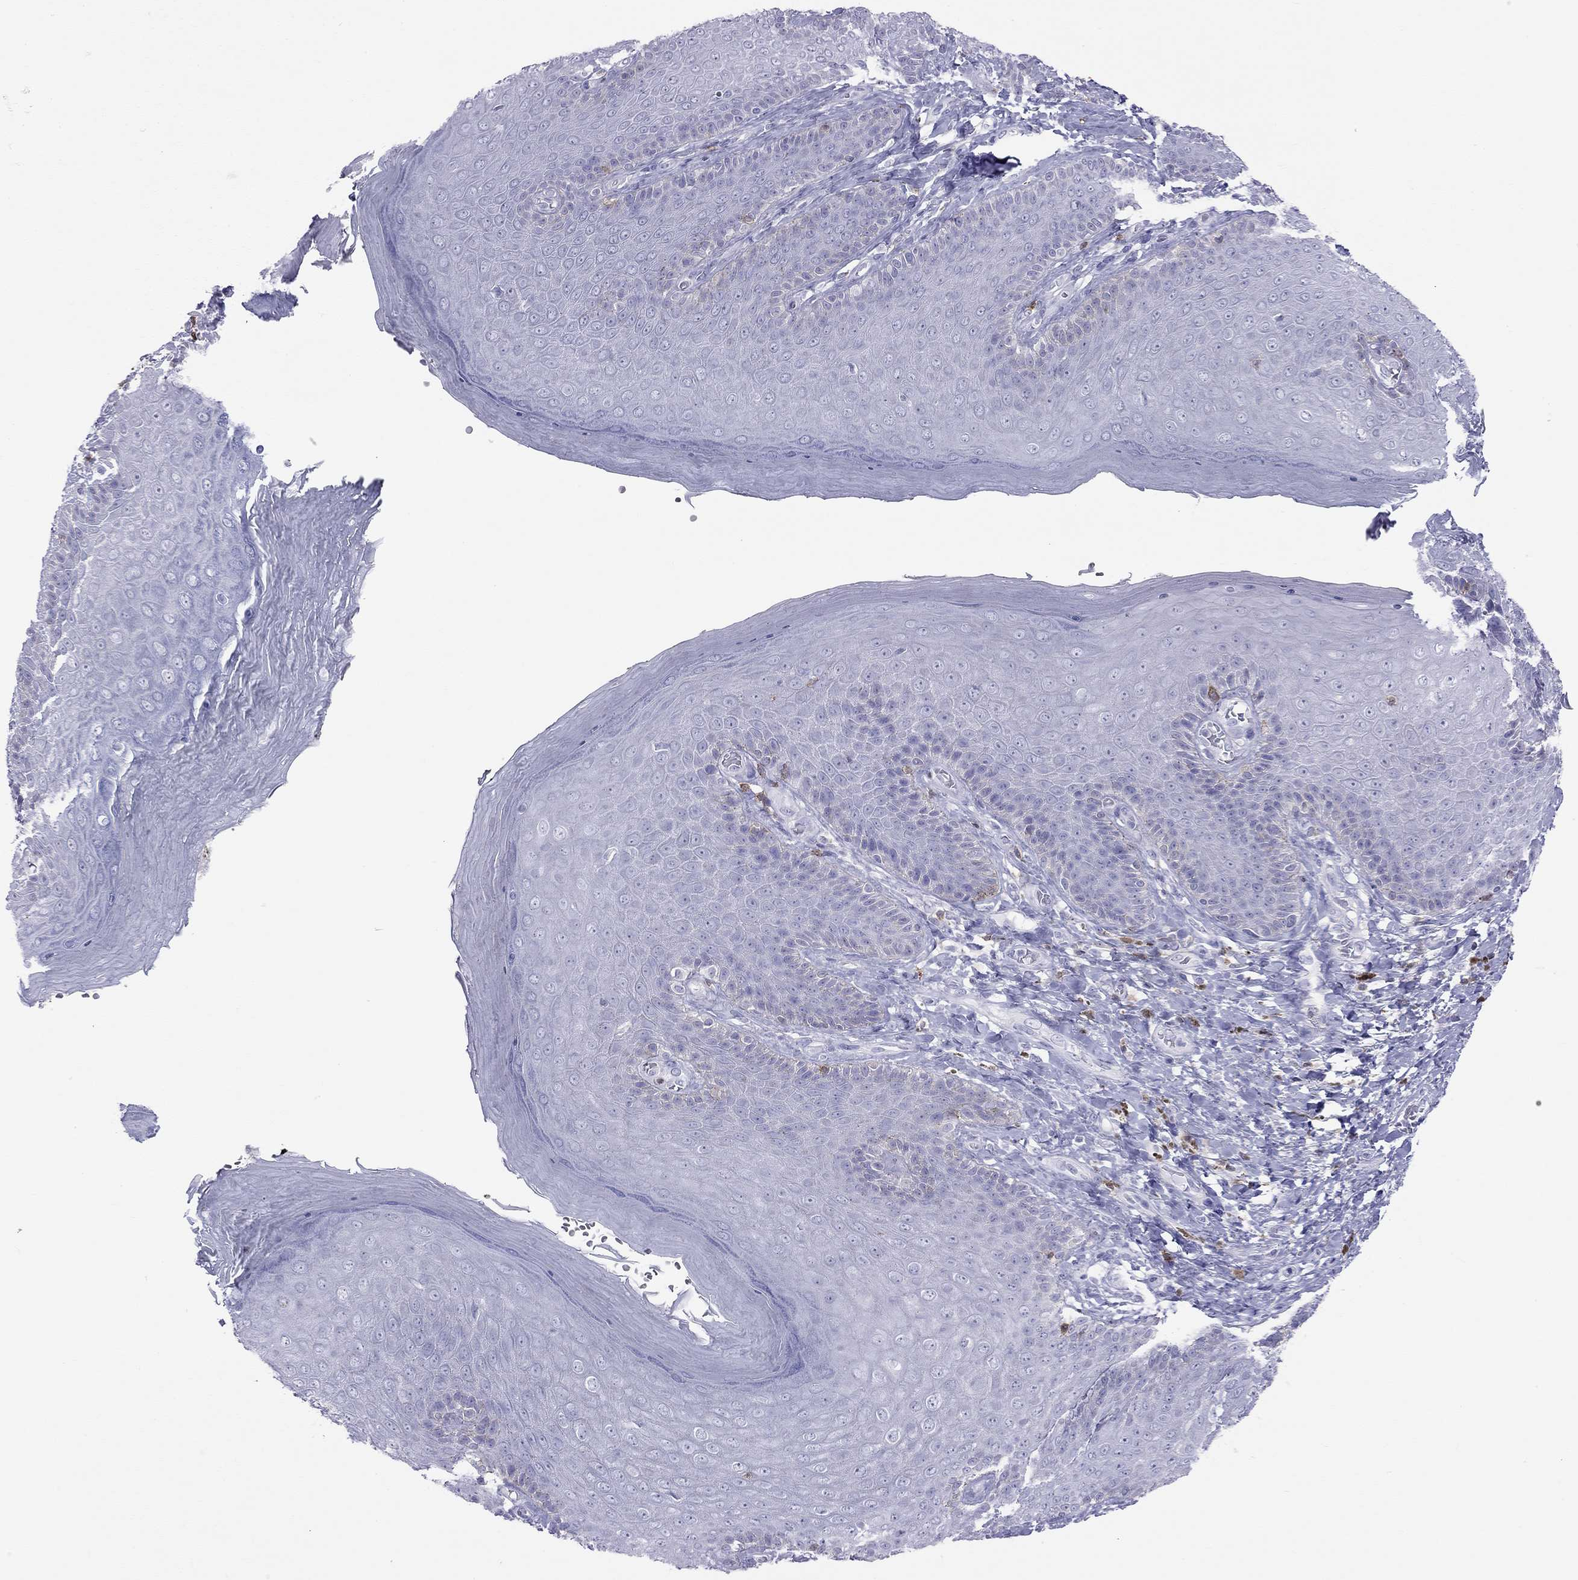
{"staining": {"intensity": "negative", "quantity": "none", "location": "none"}, "tissue": "skin", "cell_type": "Epidermal cells", "image_type": "normal", "snomed": [{"axis": "morphology", "description": "Normal tissue, NOS"}, {"axis": "topography", "description": "Skeletal muscle"}, {"axis": "topography", "description": "Anal"}, {"axis": "topography", "description": "Peripheral nerve tissue"}], "caption": "A high-resolution micrograph shows IHC staining of unremarkable skin, which demonstrates no significant positivity in epidermal cells.", "gene": "SH2D2A", "patient": {"sex": "male", "age": 53}}